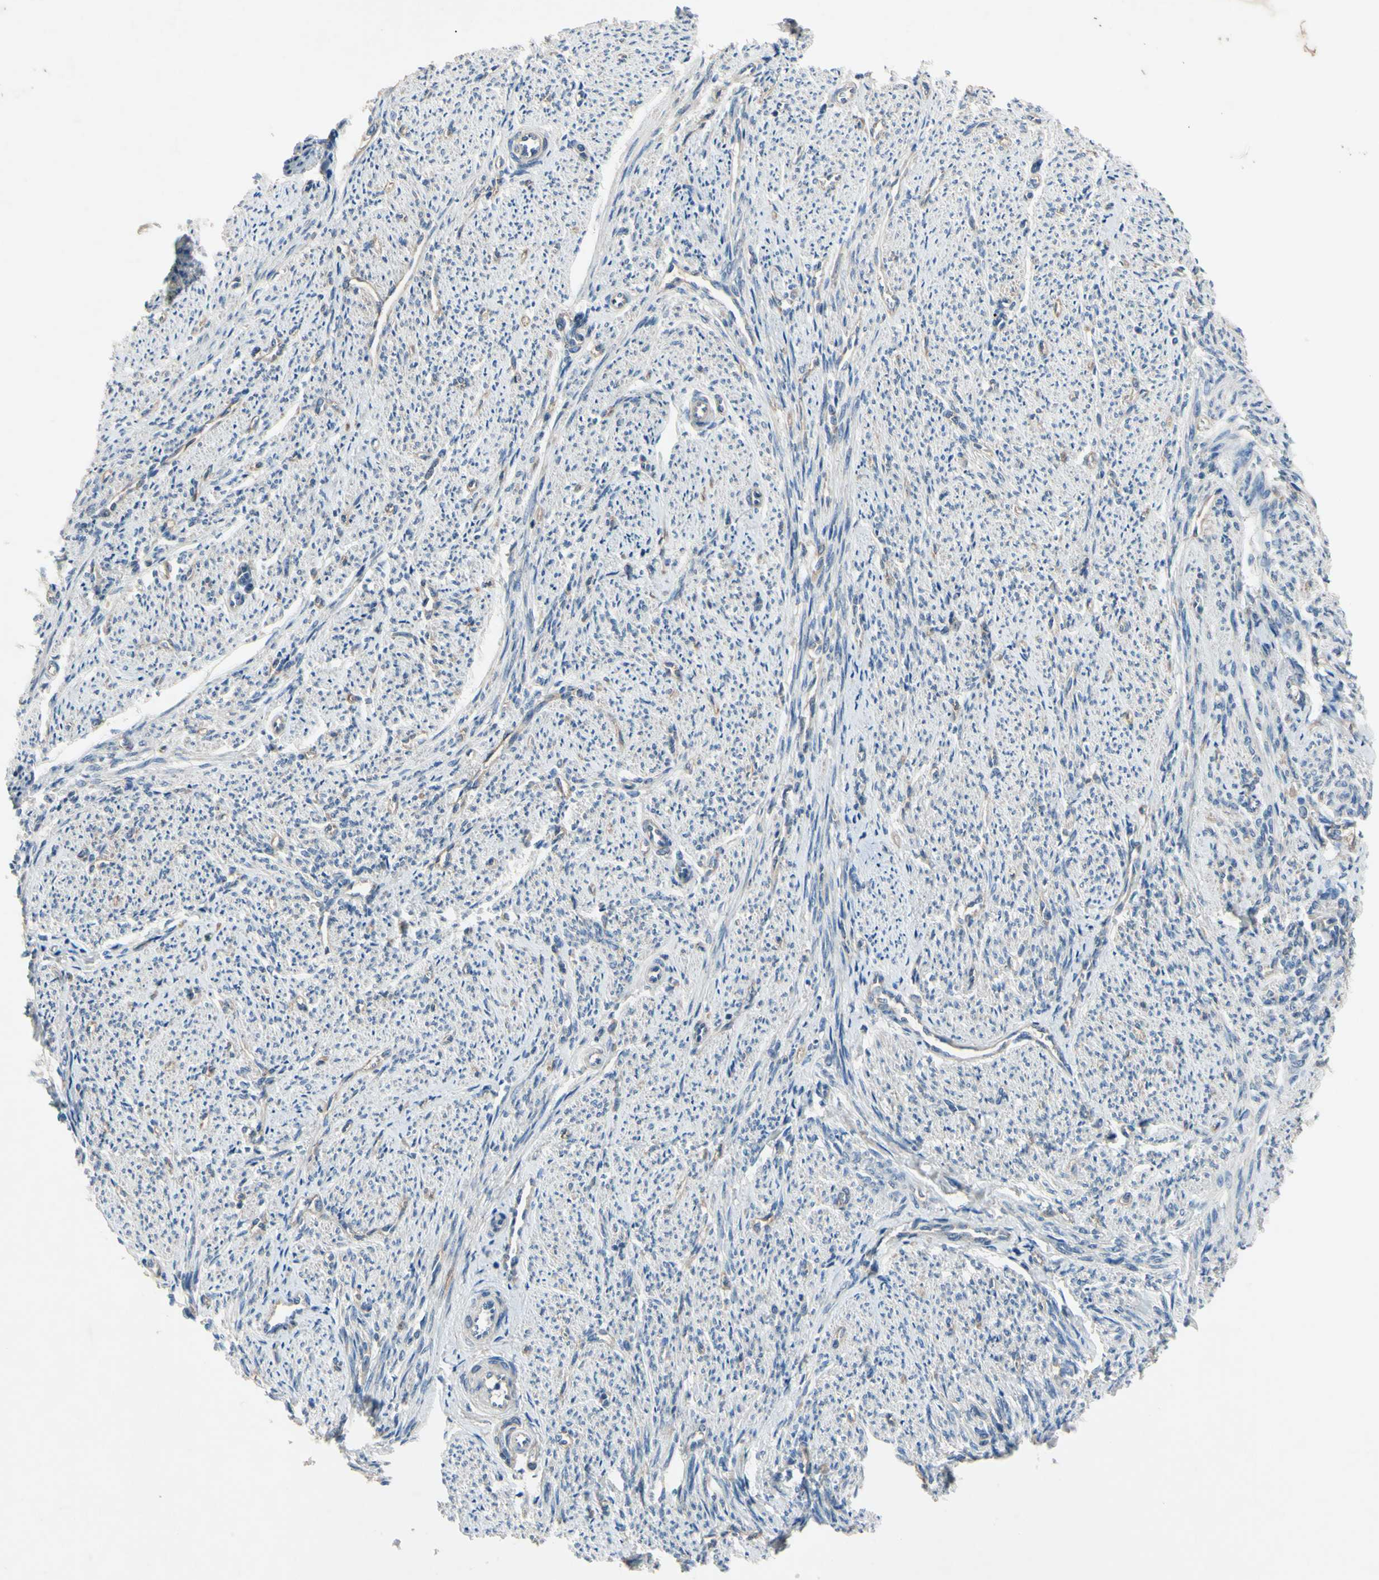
{"staining": {"intensity": "negative", "quantity": "none", "location": "none"}, "tissue": "smooth muscle", "cell_type": "Smooth muscle cells", "image_type": "normal", "snomed": [{"axis": "morphology", "description": "Normal tissue, NOS"}, {"axis": "topography", "description": "Smooth muscle"}], "caption": "Smooth muscle cells are negative for protein expression in normal human smooth muscle. (IHC, brightfield microscopy, high magnification).", "gene": "HILPDA", "patient": {"sex": "female", "age": 65}}